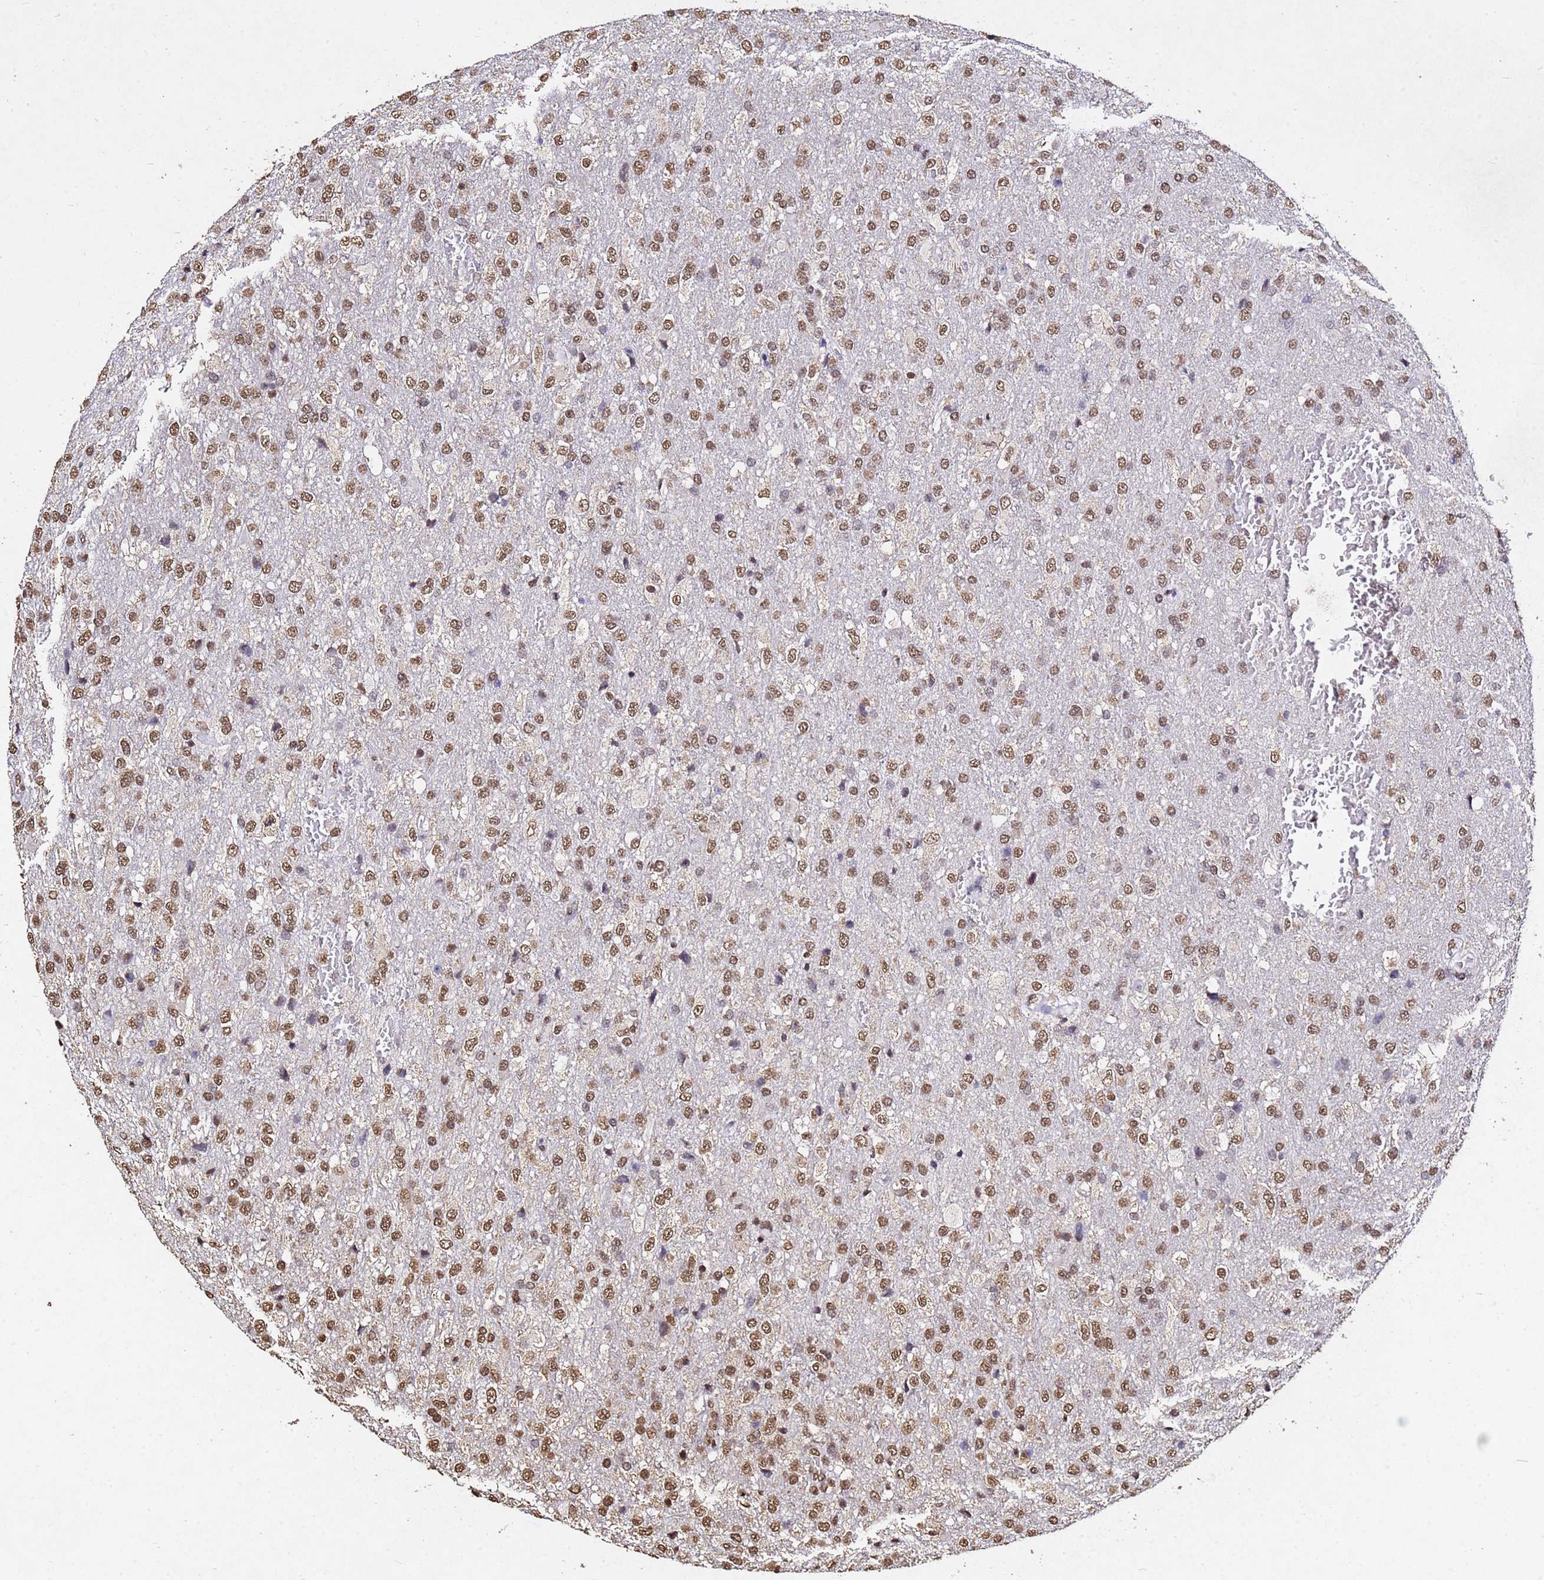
{"staining": {"intensity": "moderate", "quantity": ">75%", "location": "nuclear"}, "tissue": "glioma", "cell_type": "Tumor cells", "image_type": "cancer", "snomed": [{"axis": "morphology", "description": "Glioma, malignant, High grade"}, {"axis": "topography", "description": "Brain"}], "caption": "Immunohistochemical staining of human glioma exhibits medium levels of moderate nuclear staining in about >75% of tumor cells.", "gene": "MYOCD", "patient": {"sex": "female", "age": 74}}